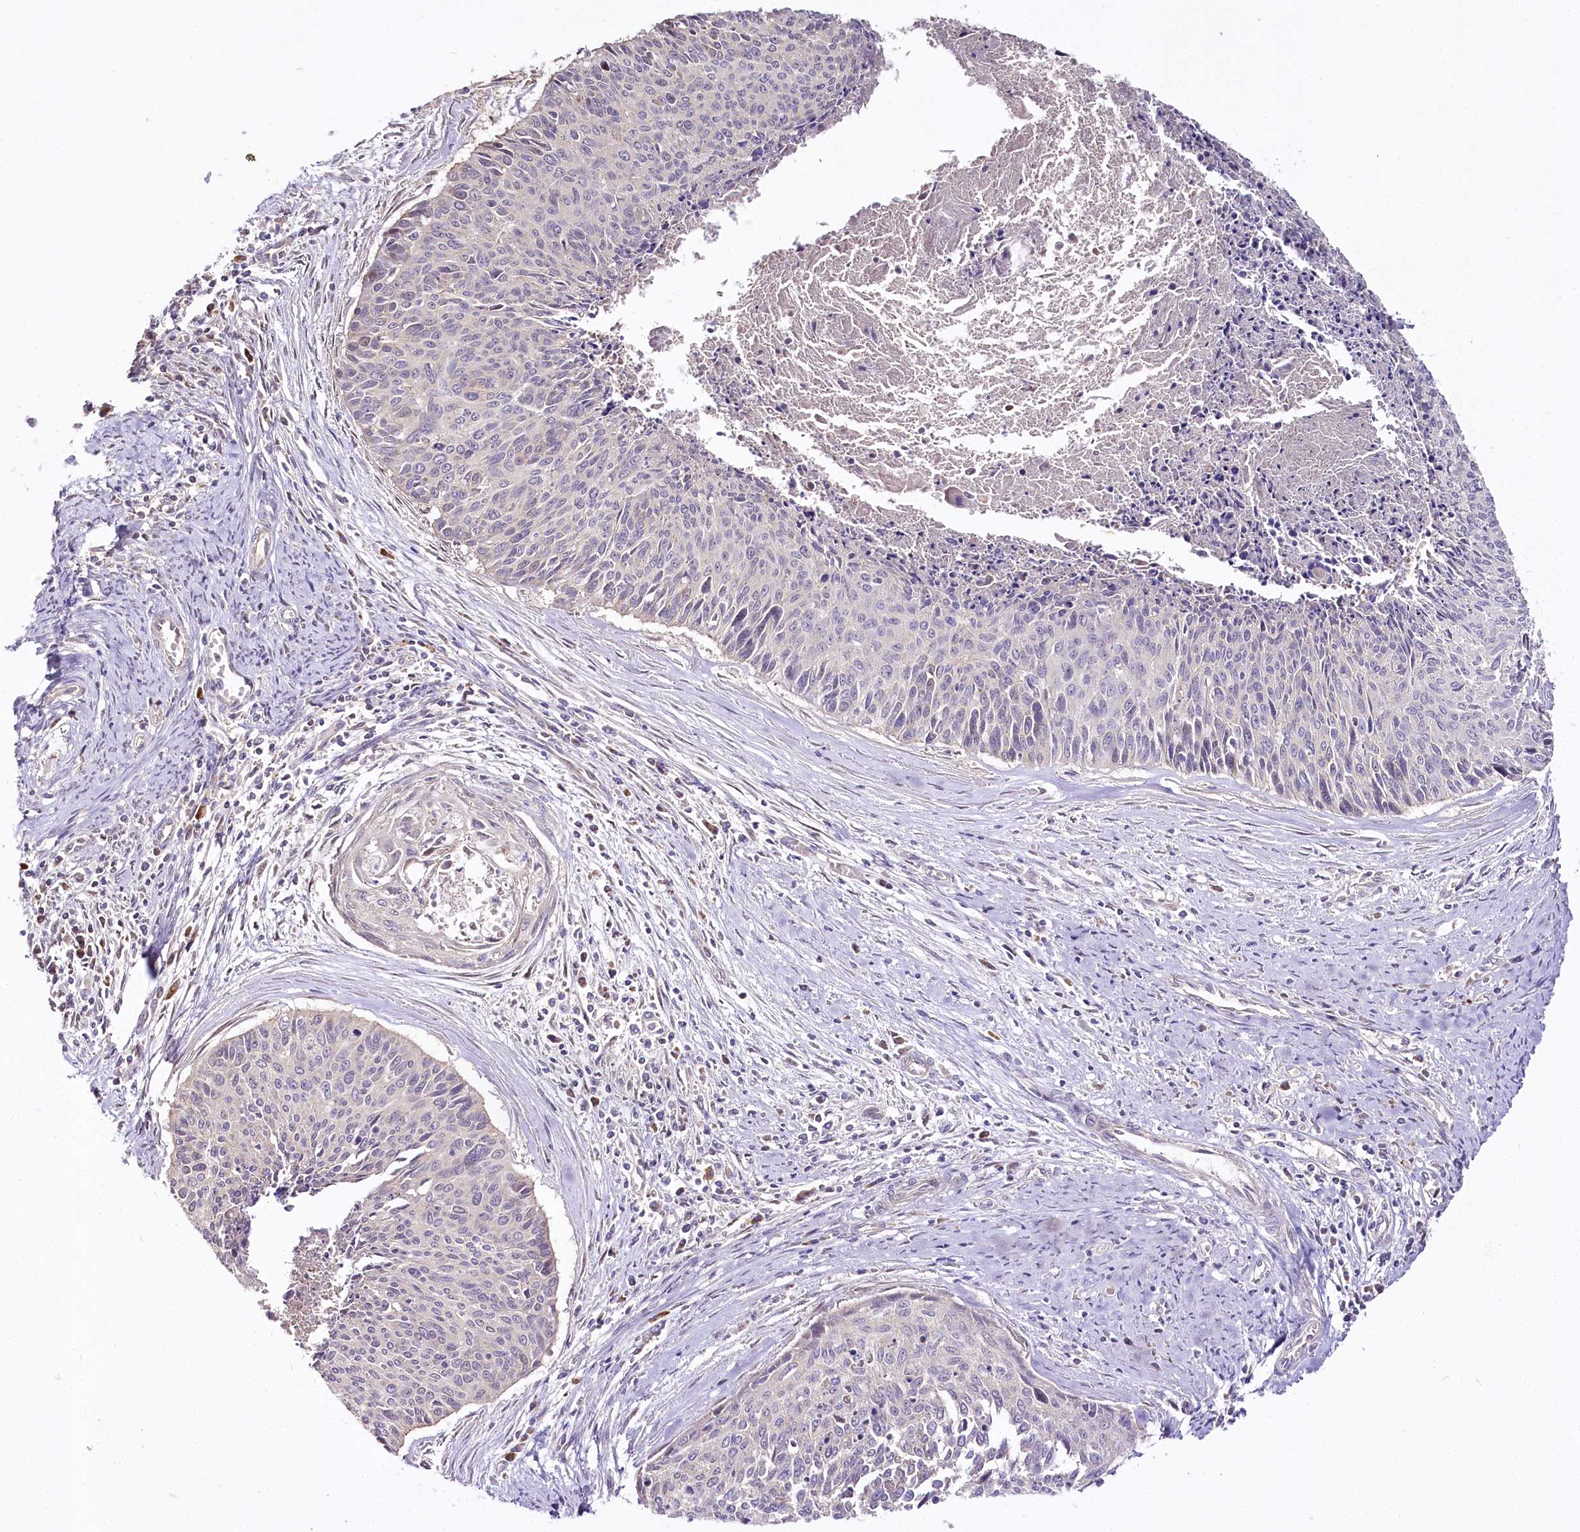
{"staining": {"intensity": "negative", "quantity": "none", "location": "none"}, "tissue": "cervical cancer", "cell_type": "Tumor cells", "image_type": "cancer", "snomed": [{"axis": "morphology", "description": "Squamous cell carcinoma, NOS"}, {"axis": "topography", "description": "Cervix"}], "caption": "High power microscopy micrograph of an IHC image of cervical cancer (squamous cell carcinoma), revealing no significant positivity in tumor cells.", "gene": "ZNF226", "patient": {"sex": "female", "age": 55}}